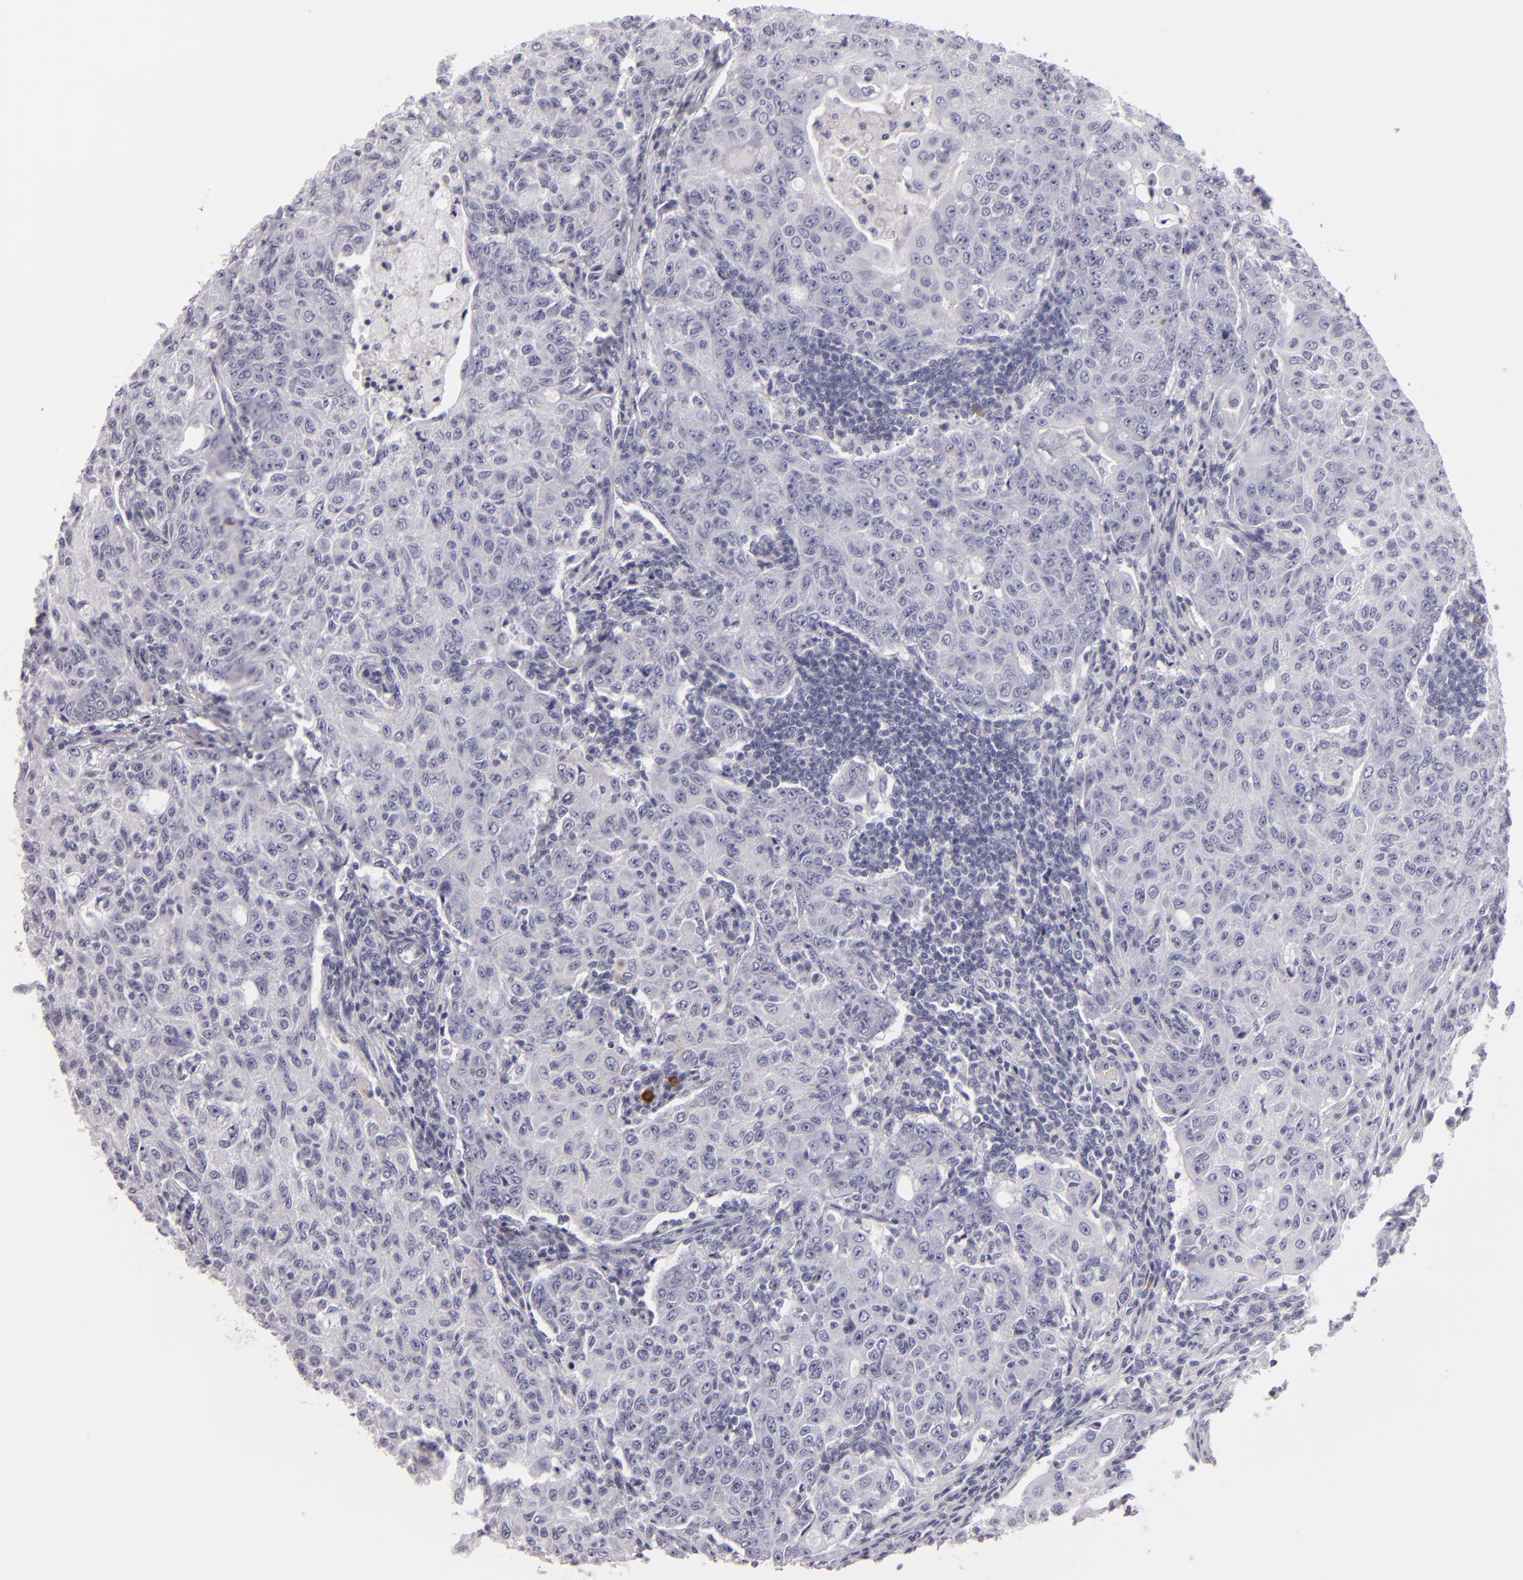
{"staining": {"intensity": "negative", "quantity": "none", "location": "none"}, "tissue": "lymph node", "cell_type": "Germinal center cells", "image_type": "normal", "snomed": [{"axis": "morphology", "description": "Normal tissue, NOS"}, {"axis": "topography", "description": "Lymph node"}], "caption": "The photomicrograph reveals no staining of germinal center cells in normal lymph node. (Stains: DAB (3,3'-diaminobenzidine) IHC with hematoxylin counter stain, Microscopy: brightfield microscopy at high magnification).", "gene": "F13A1", "patient": {"sex": "female", "age": 42}}